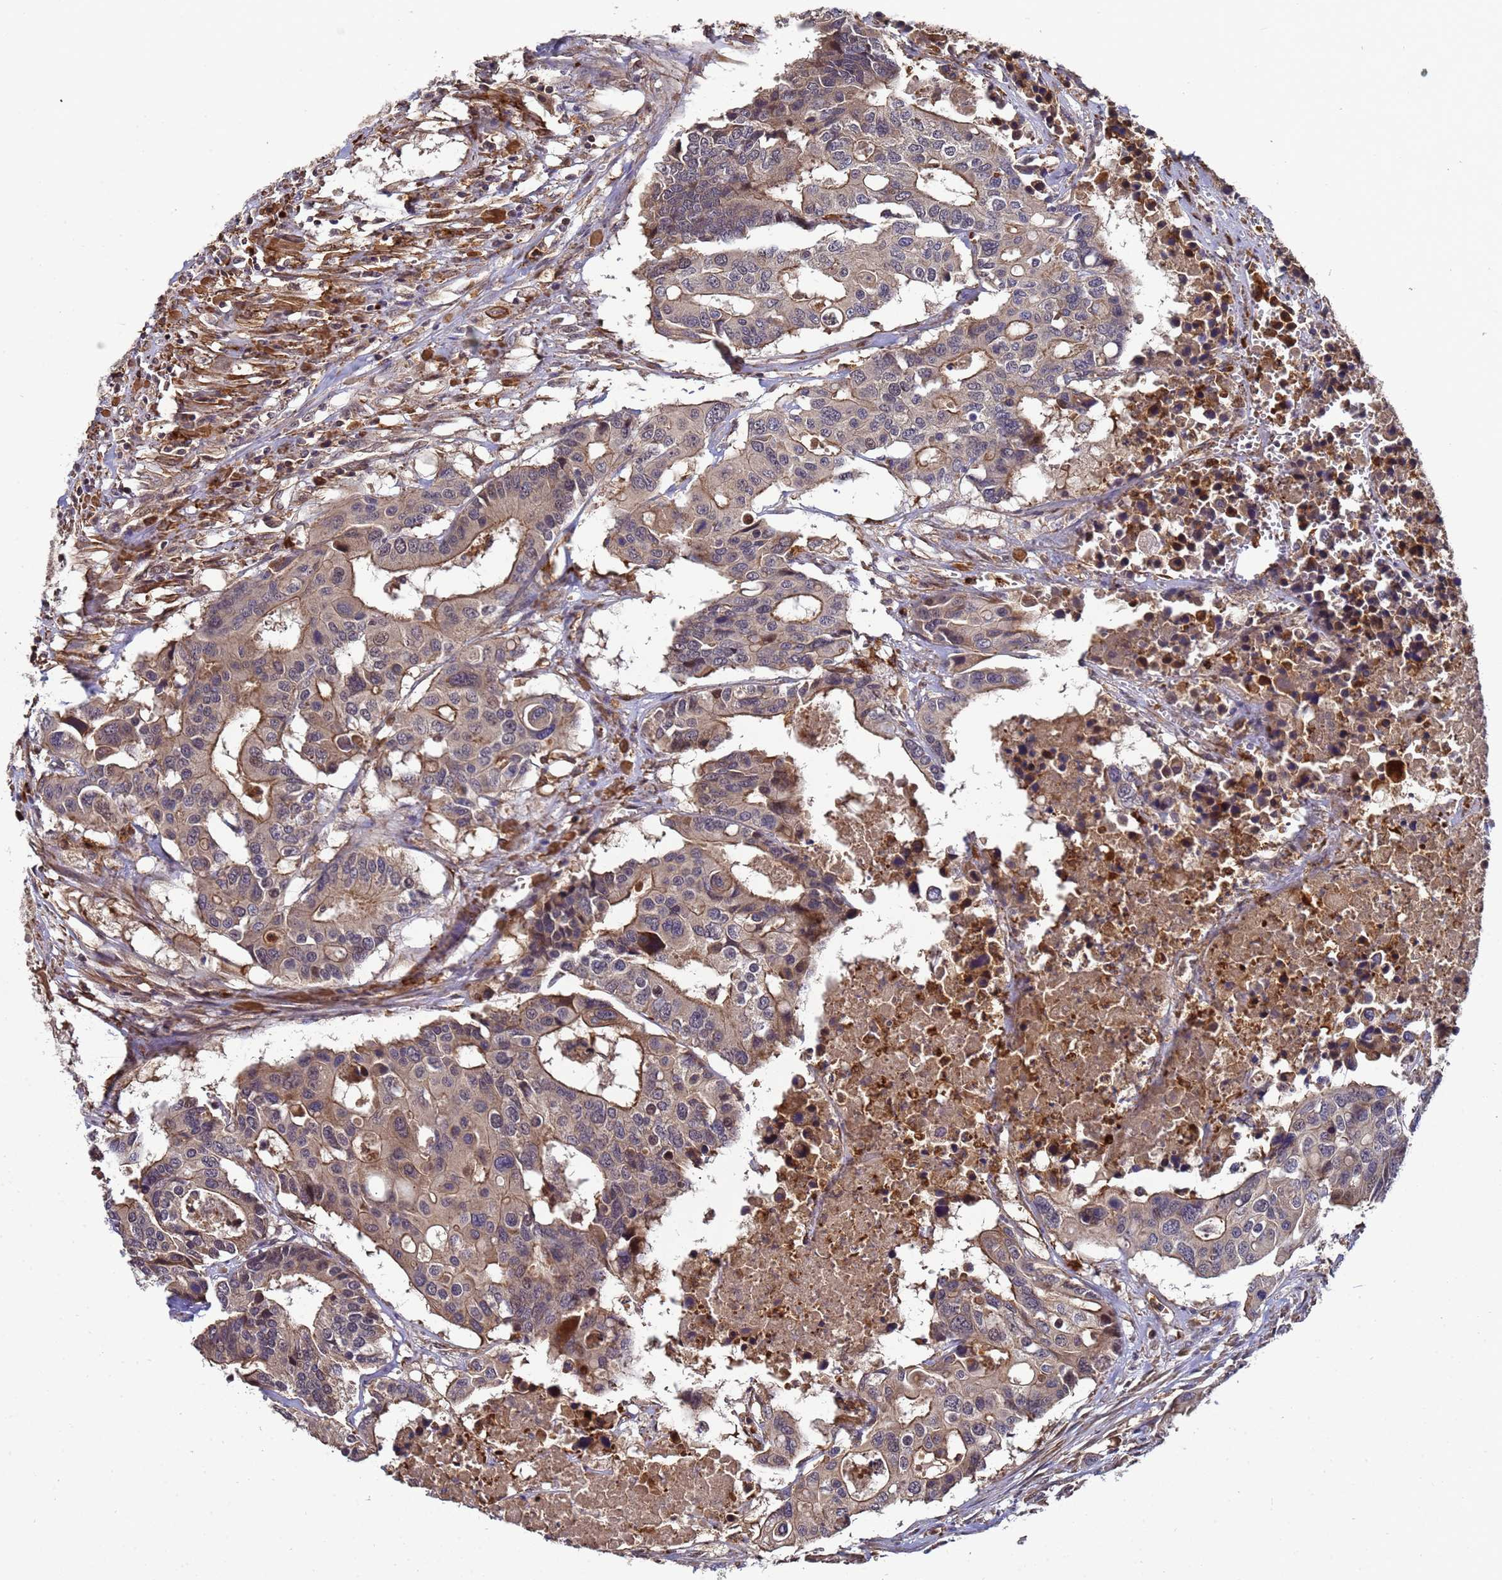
{"staining": {"intensity": "moderate", "quantity": "25%-75%", "location": "cytoplasmic/membranous"}, "tissue": "colorectal cancer", "cell_type": "Tumor cells", "image_type": "cancer", "snomed": [{"axis": "morphology", "description": "Adenocarcinoma, NOS"}, {"axis": "topography", "description": "Colon"}], "caption": "Protein staining demonstrates moderate cytoplasmic/membranous positivity in approximately 25%-75% of tumor cells in adenocarcinoma (colorectal). Immunohistochemistry (ihc) stains the protein in brown and the nuclei are stained blue.", "gene": "GSTCD", "patient": {"sex": "male", "age": 77}}